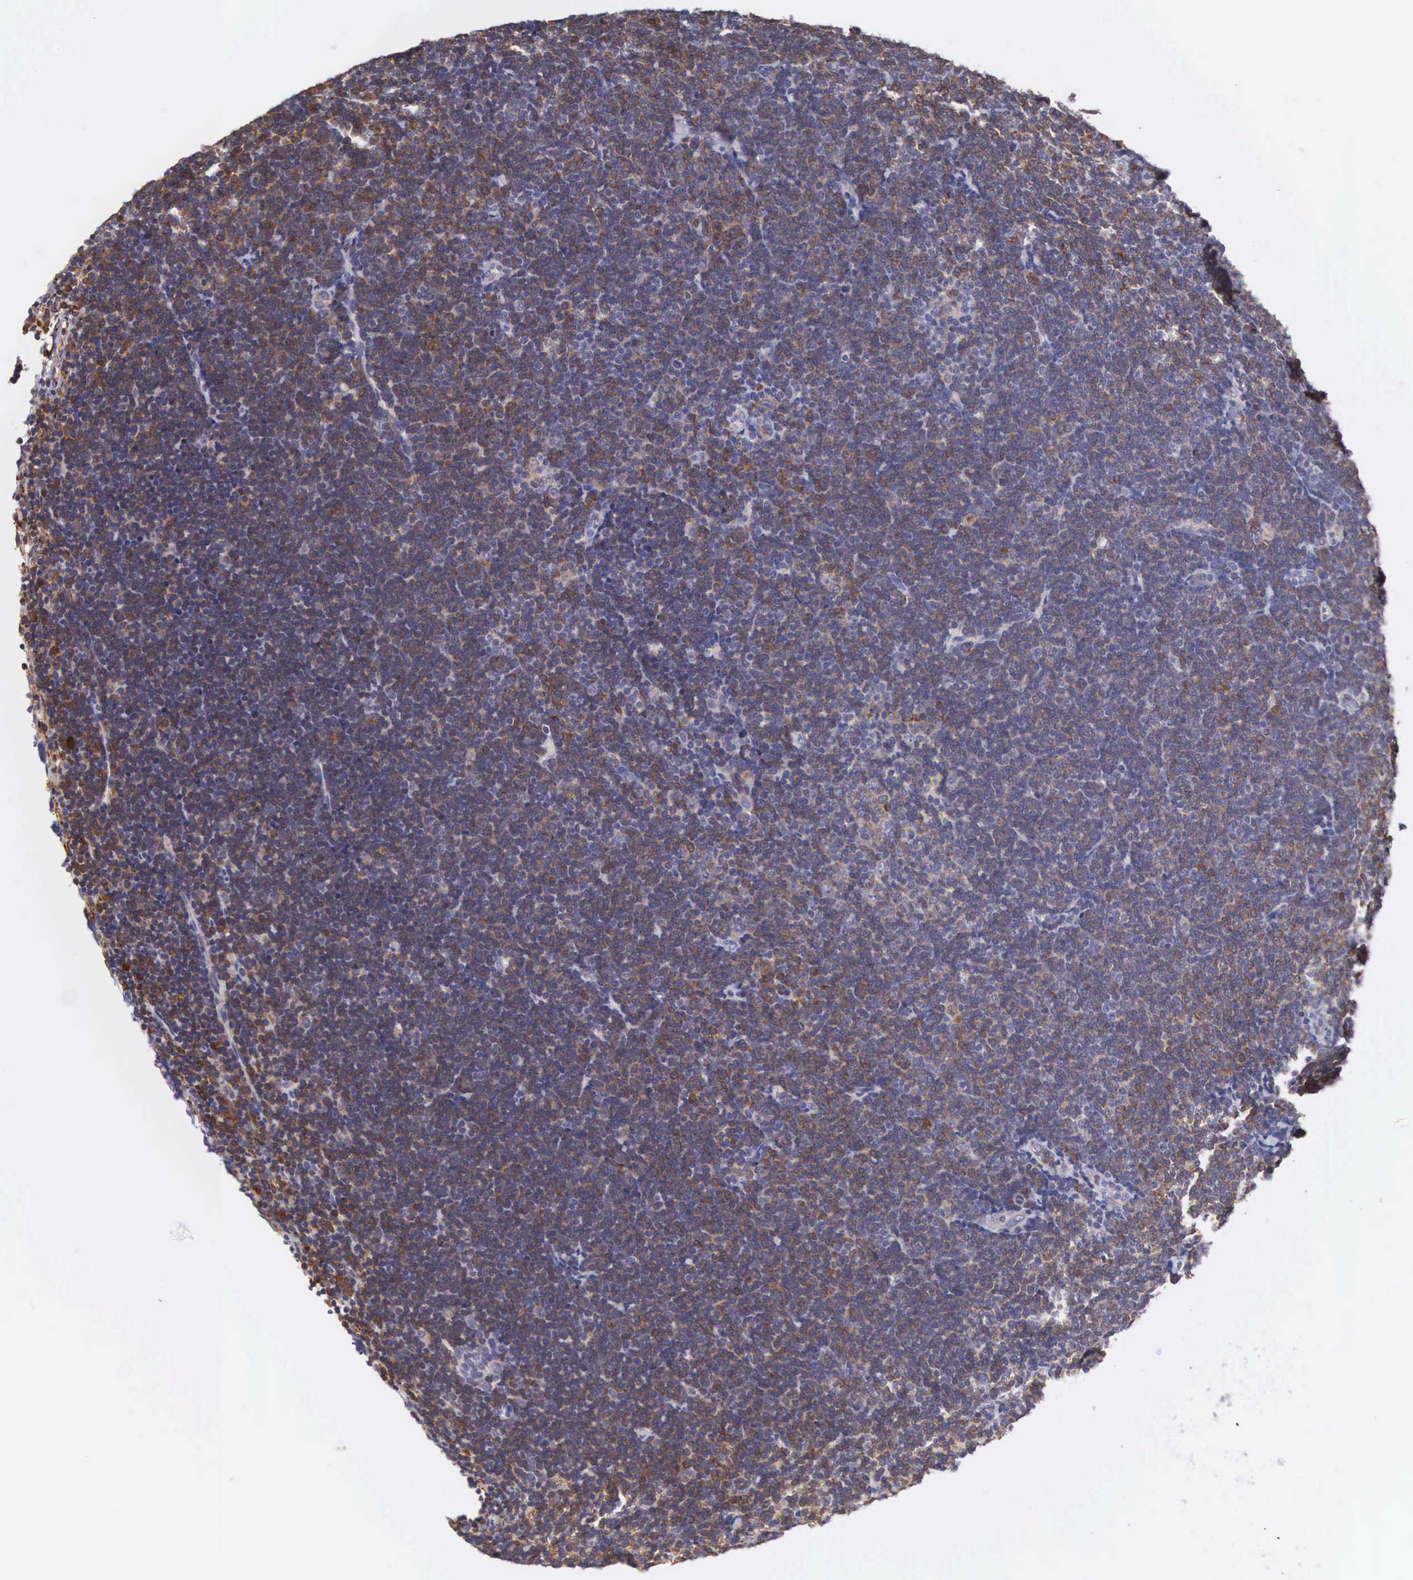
{"staining": {"intensity": "weak", "quantity": "25%-75%", "location": "cytoplasmic/membranous"}, "tissue": "lymphoma", "cell_type": "Tumor cells", "image_type": "cancer", "snomed": [{"axis": "morphology", "description": "Malignant lymphoma, non-Hodgkin's type, Low grade"}, {"axis": "topography", "description": "Lymph node"}], "caption": "Immunohistochemistry (IHC) (DAB) staining of human malignant lymphoma, non-Hodgkin's type (low-grade) reveals weak cytoplasmic/membranous protein positivity in approximately 25%-75% of tumor cells.", "gene": "OSBPL3", "patient": {"sex": "female", "age": 51}}